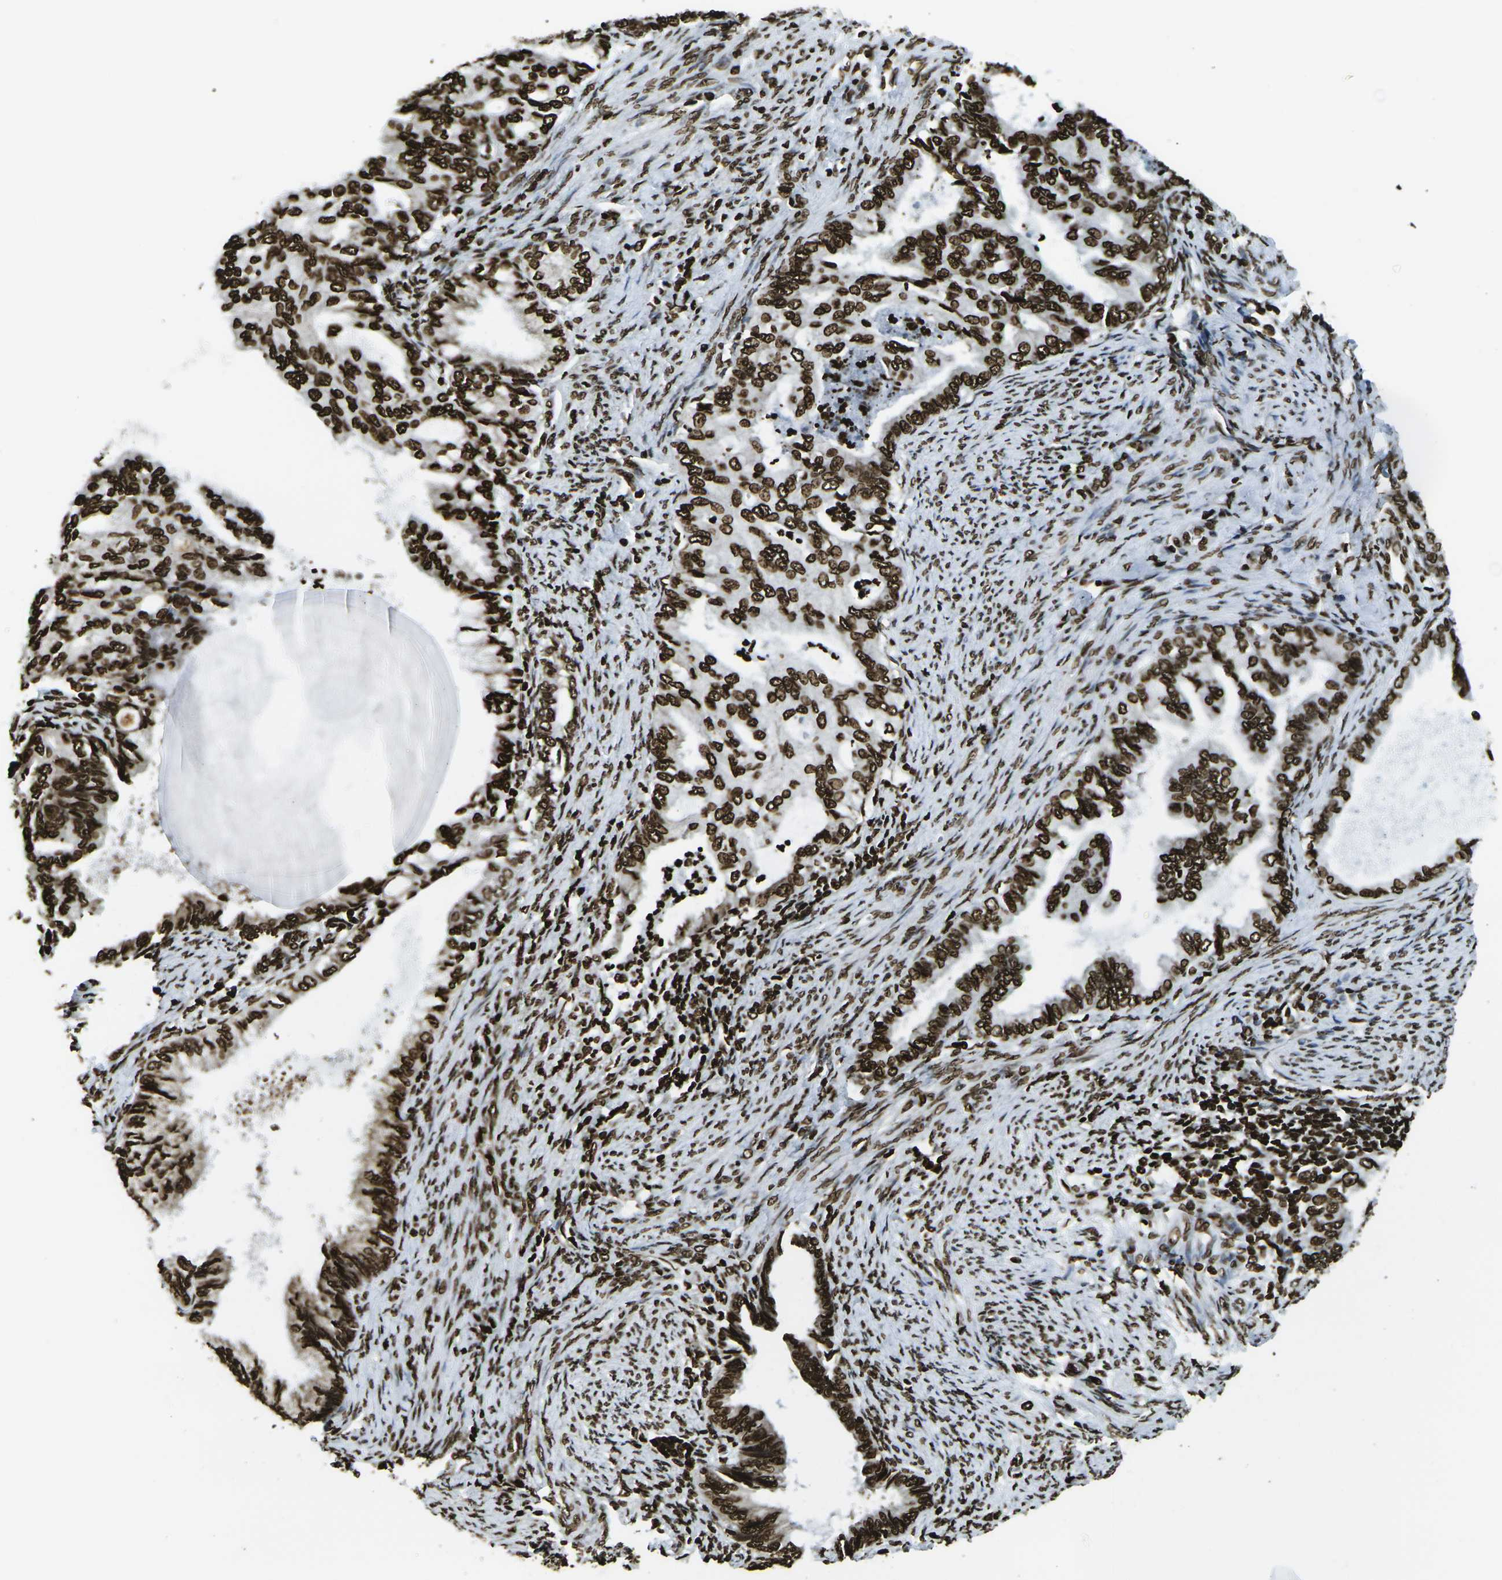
{"staining": {"intensity": "strong", "quantity": ">75%", "location": "nuclear"}, "tissue": "endometrial cancer", "cell_type": "Tumor cells", "image_type": "cancer", "snomed": [{"axis": "morphology", "description": "Adenocarcinoma, NOS"}, {"axis": "topography", "description": "Endometrium"}], "caption": "Immunohistochemical staining of human adenocarcinoma (endometrial) shows high levels of strong nuclear protein positivity in approximately >75% of tumor cells.", "gene": "H1-2", "patient": {"sex": "female", "age": 86}}